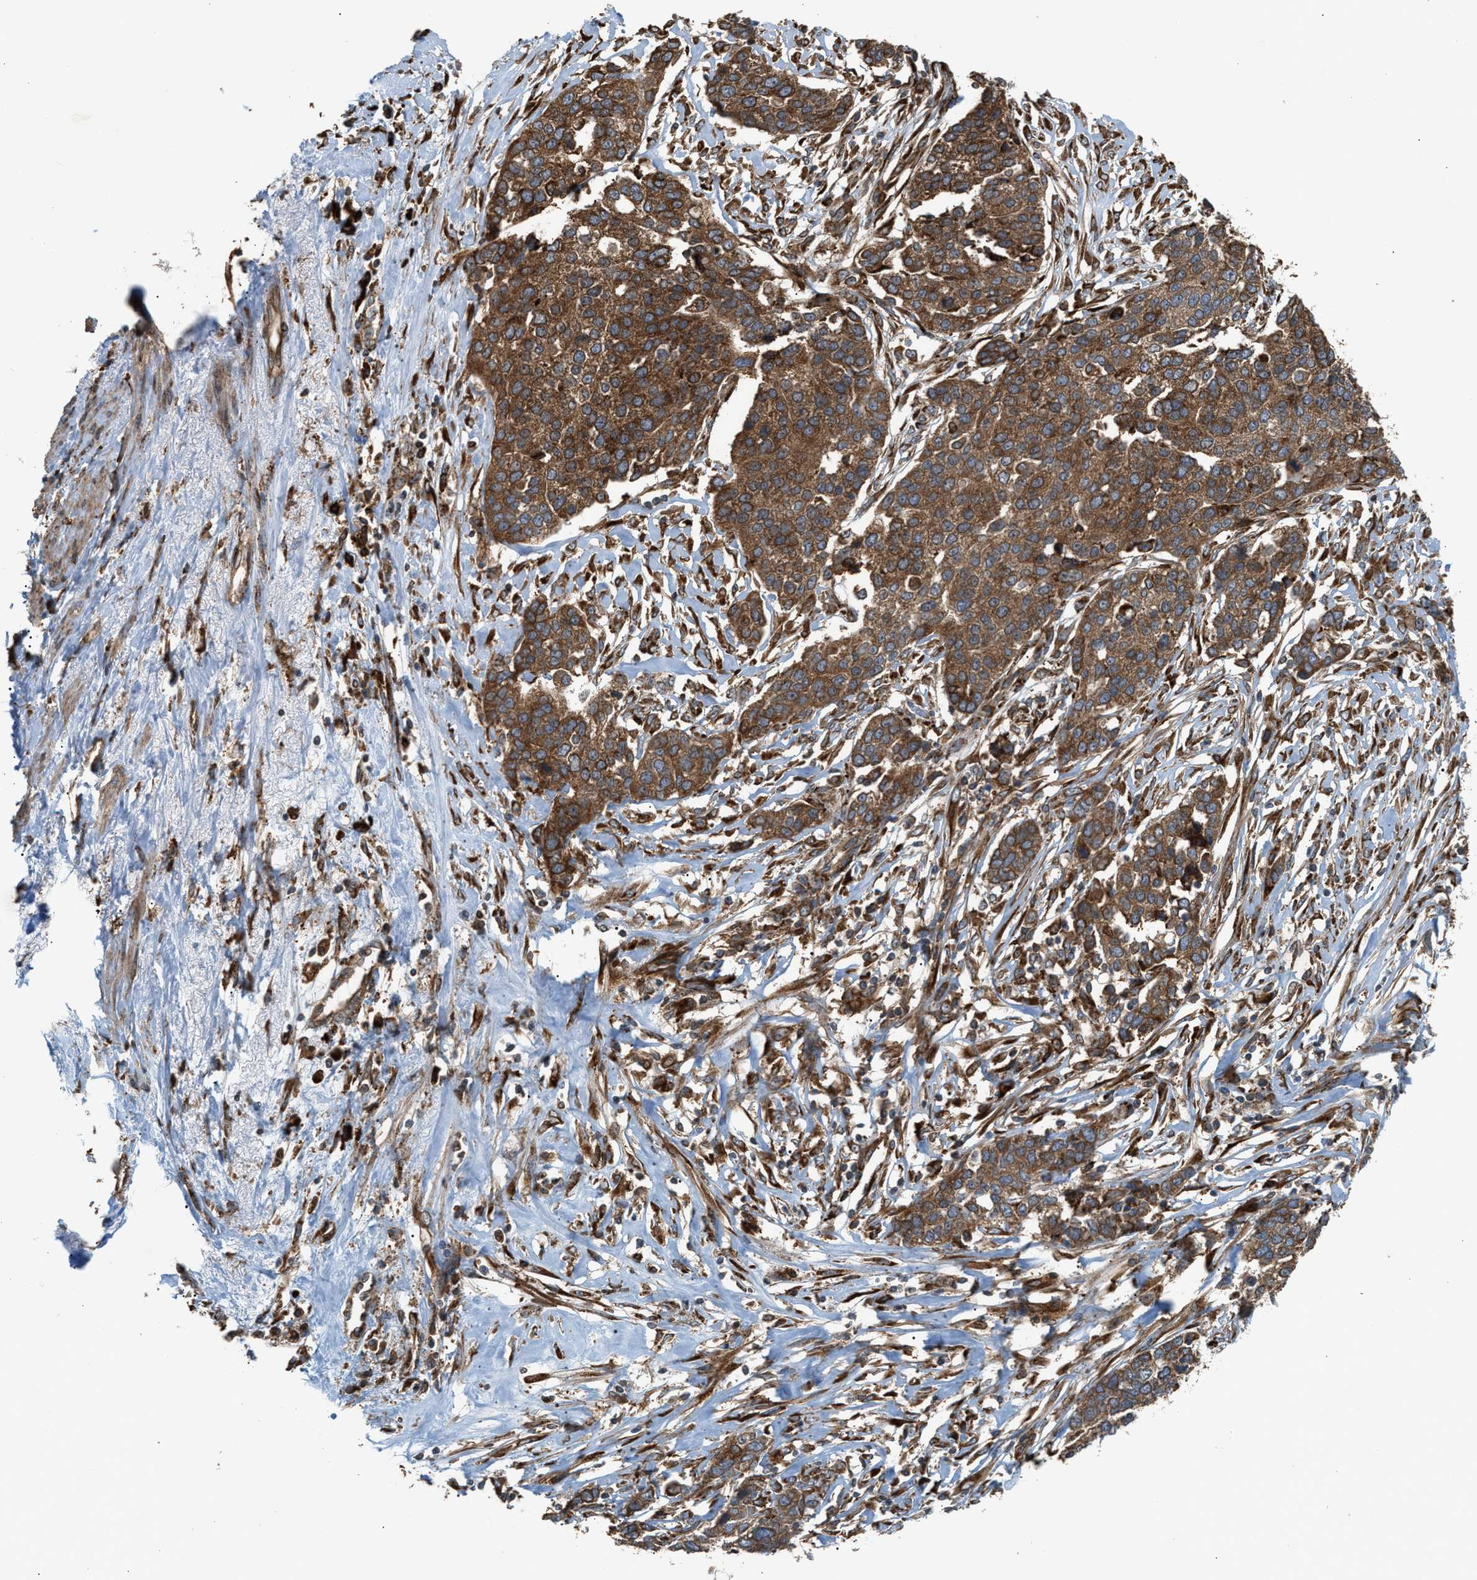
{"staining": {"intensity": "strong", "quantity": ">75%", "location": "cytoplasmic/membranous"}, "tissue": "ovarian cancer", "cell_type": "Tumor cells", "image_type": "cancer", "snomed": [{"axis": "morphology", "description": "Cystadenocarcinoma, serous, NOS"}, {"axis": "topography", "description": "Ovary"}], "caption": "Immunohistochemistry (IHC) image of human ovarian serous cystadenocarcinoma stained for a protein (brown), which shows high levels of strong cytoplasmic/membranous staining in about >75% of tumor cells.", "gene": "BAIAP2L1", "patient": {"sex": "female", "age": 44}}